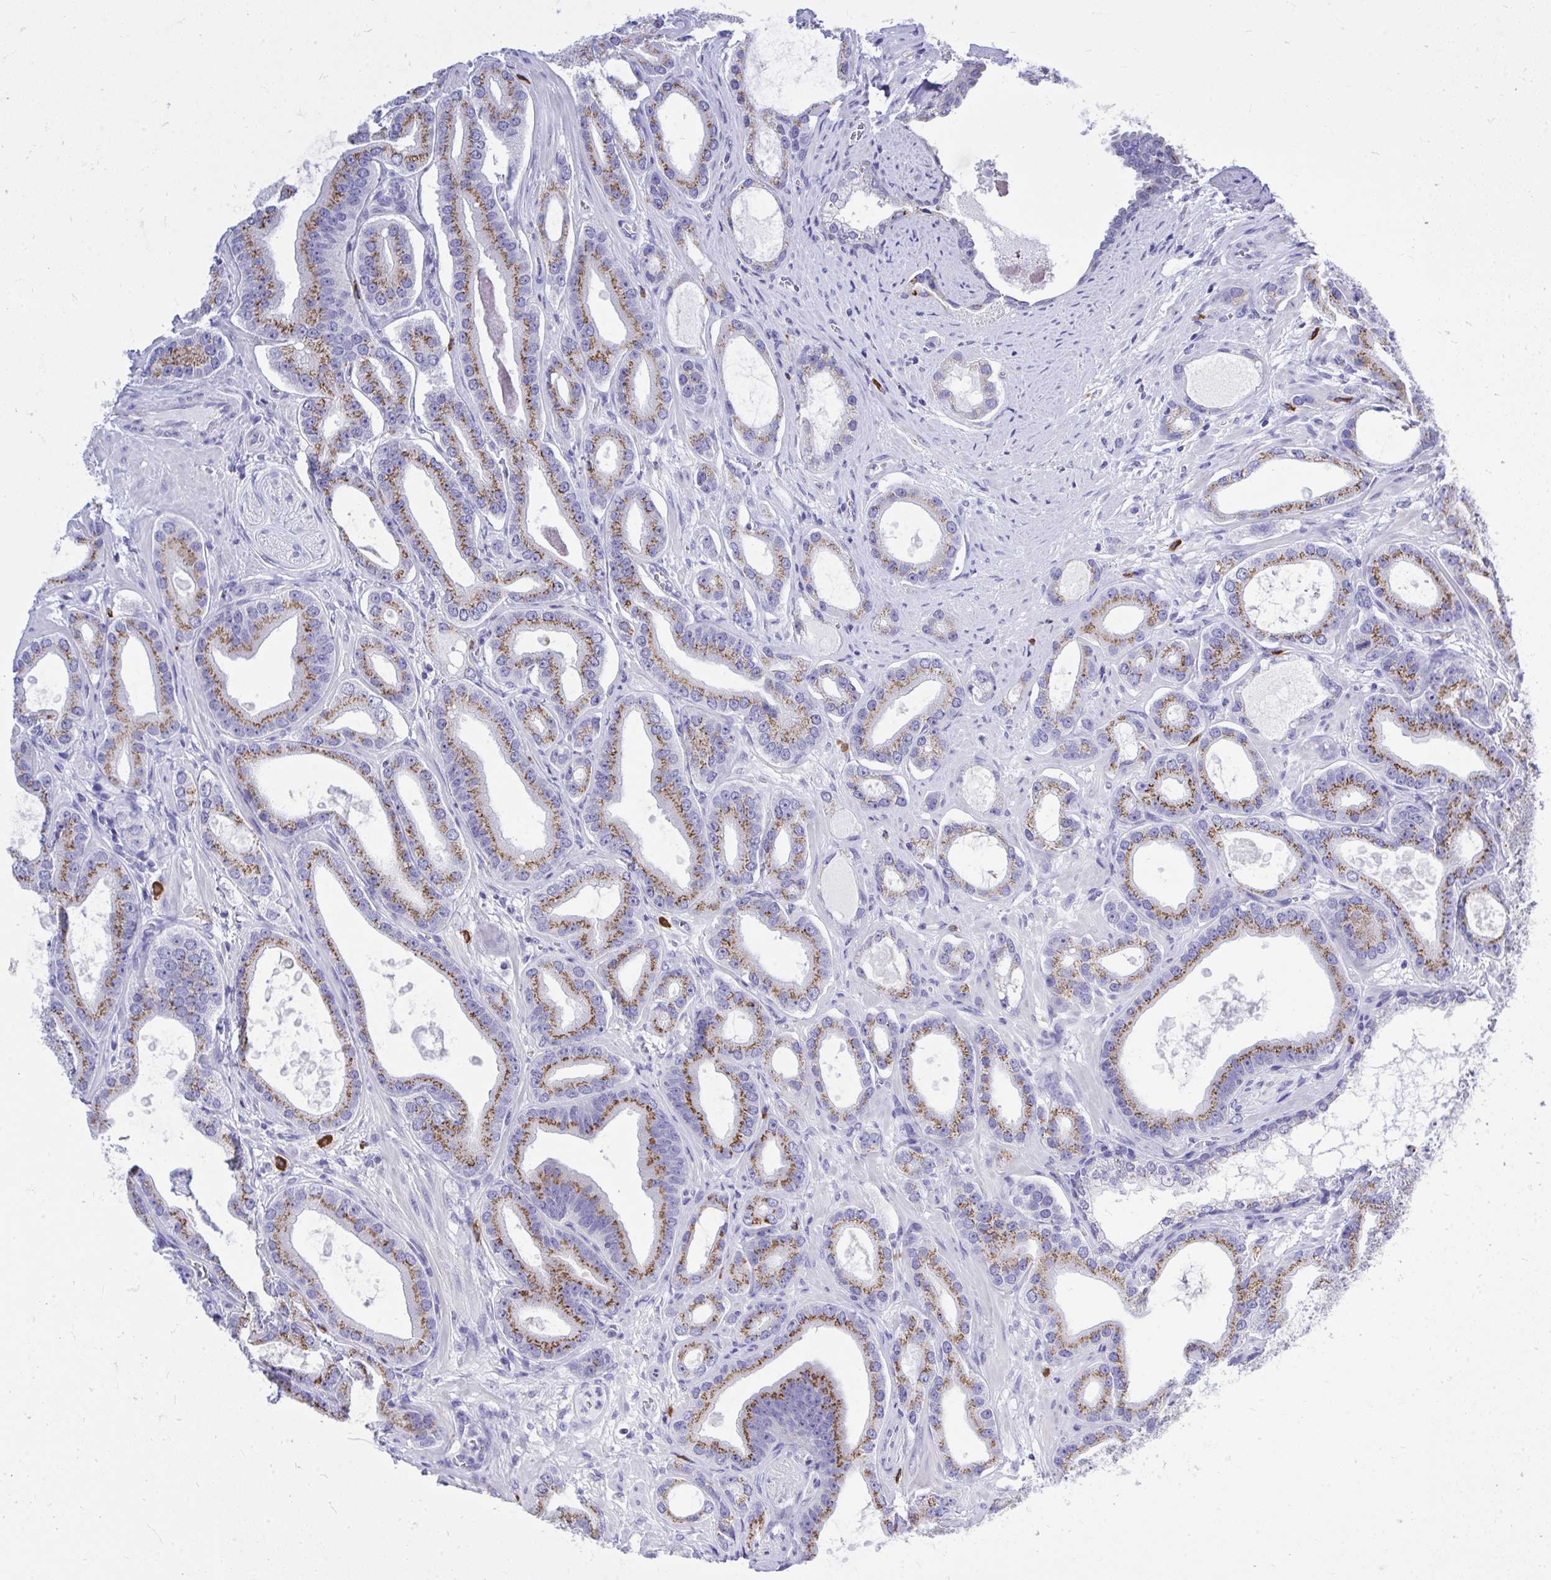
{"staining": {"intensity": "moderate", "quantity": "25%-75%", "location": "cytoplasmic/membranous"}, "tissue": "prostate cancer", "cell_type": "Tumor cells", "image_type": "cancer", "snomed": [{"axis": "morphology", "description": "Adenocarcinoma, High grade"}, {"axis": "topography", "description": "Prostate"}], "caption": "Tumor cells exhibit moderate cytoplasmic/membranous expression in about 25%-75% of cells in adenocarcinoma (high-grade) (prostate). The staining was performed using DAB to visualize the protein expression in brown, while the nuclei were stained in blue with hematoxylin (Magnification: 20x).", "gene": "PSD", "patient": {"sex": "male", "age": 65}}